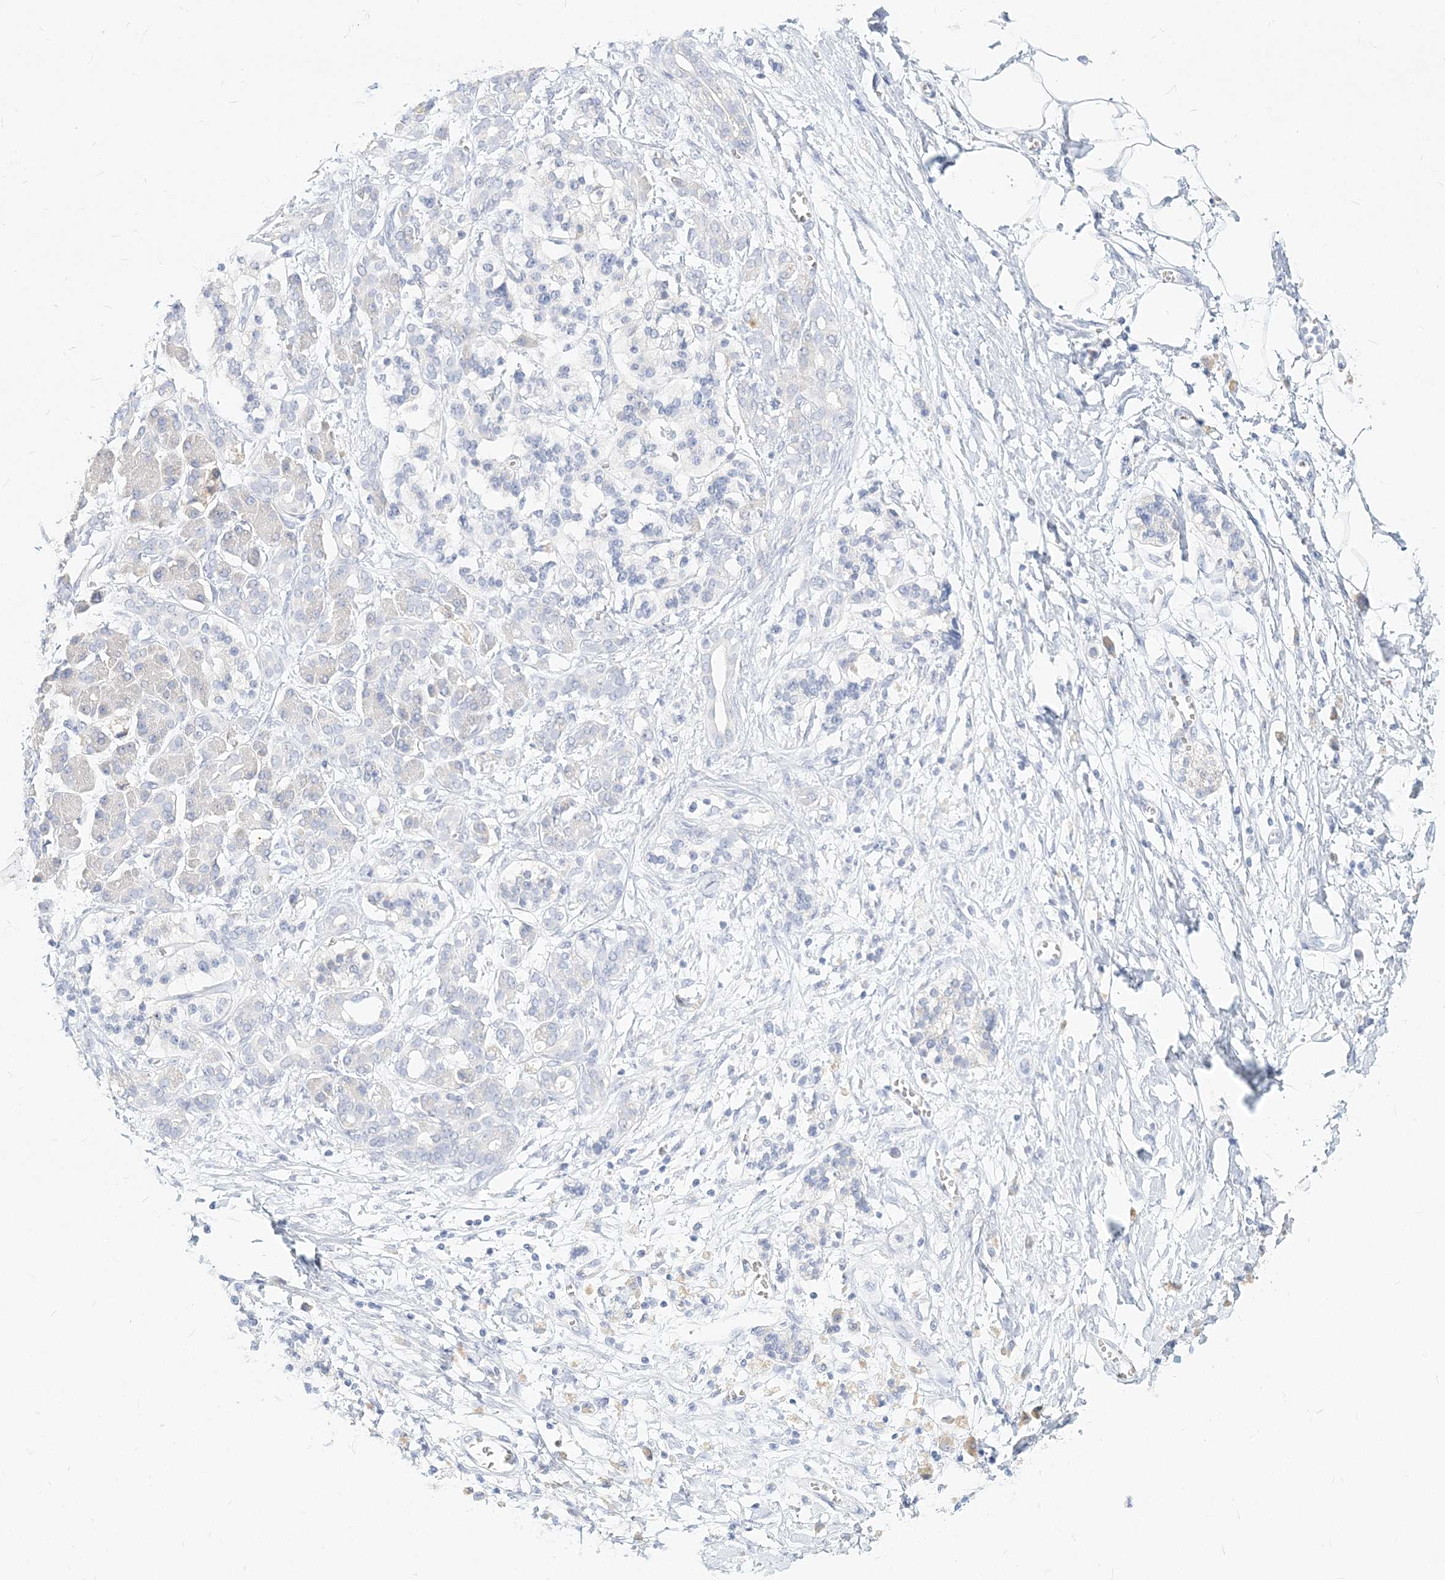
{"staining": {"intensity": "negative", "quantity": "none", "location": "none"}, "tissue": "adipose tissue", "cell_type": "Adipocytes", "image_type": "normal", "snomed": [{"axis": "morphology", "description": "Normal tissue, NOS"}, {"axis": "morphology", "description": "Adenocarcinoma, NOS"}, {"axis": "topography", "description": "Pancreas"}, {"axis": "topography", "description": "Peripheral nerve tissue"}], "caption": "IHC histopathology image of benign adipose tissue stained for a protein (brown), which displays no positivity in adipocytes.", "gene": "CSN1S1", "patient": {"sex": "male", "age": 59}}